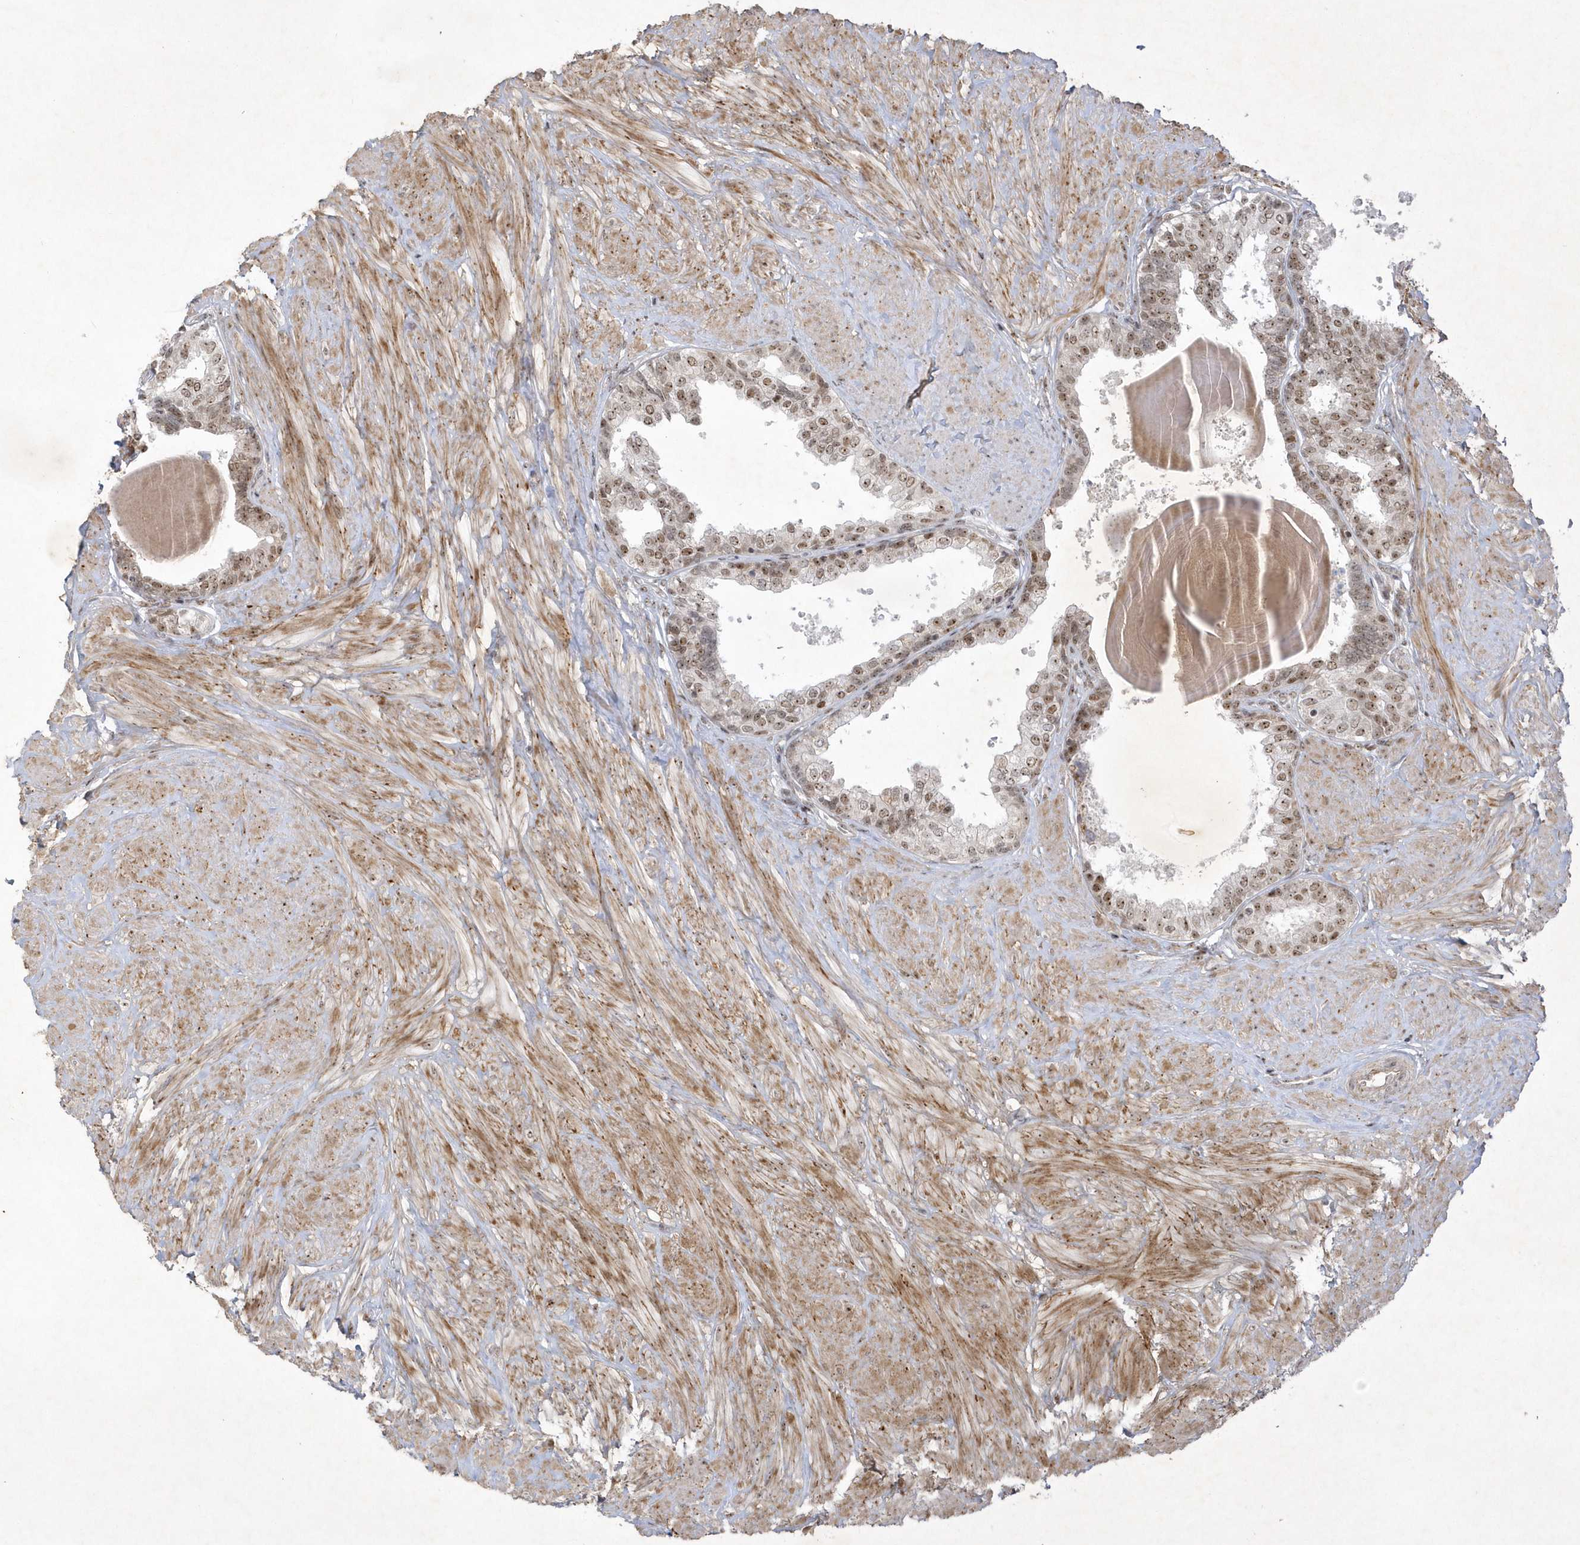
{"staining": {"intensity": "moderate", "quantity": ">75%", "location": "nuclear"}, "tissue": "prostate", "cell_type": "Glandular cells", "image_type": "normal", "snomed": [{"axis": "morphology", "description": "Normal tissue, NOS"}, {"axis": "topography", "description": "Prostate"}], "caption": "This image reveals unremarkable prostate stained with IHC to label a protein in brown. The nuclear of glandular cells show moderate positivity for the protein. Nuclei are counter-stained blue.", "gene": "NPM3", "patient": {"sex": "male", "age": 48}}